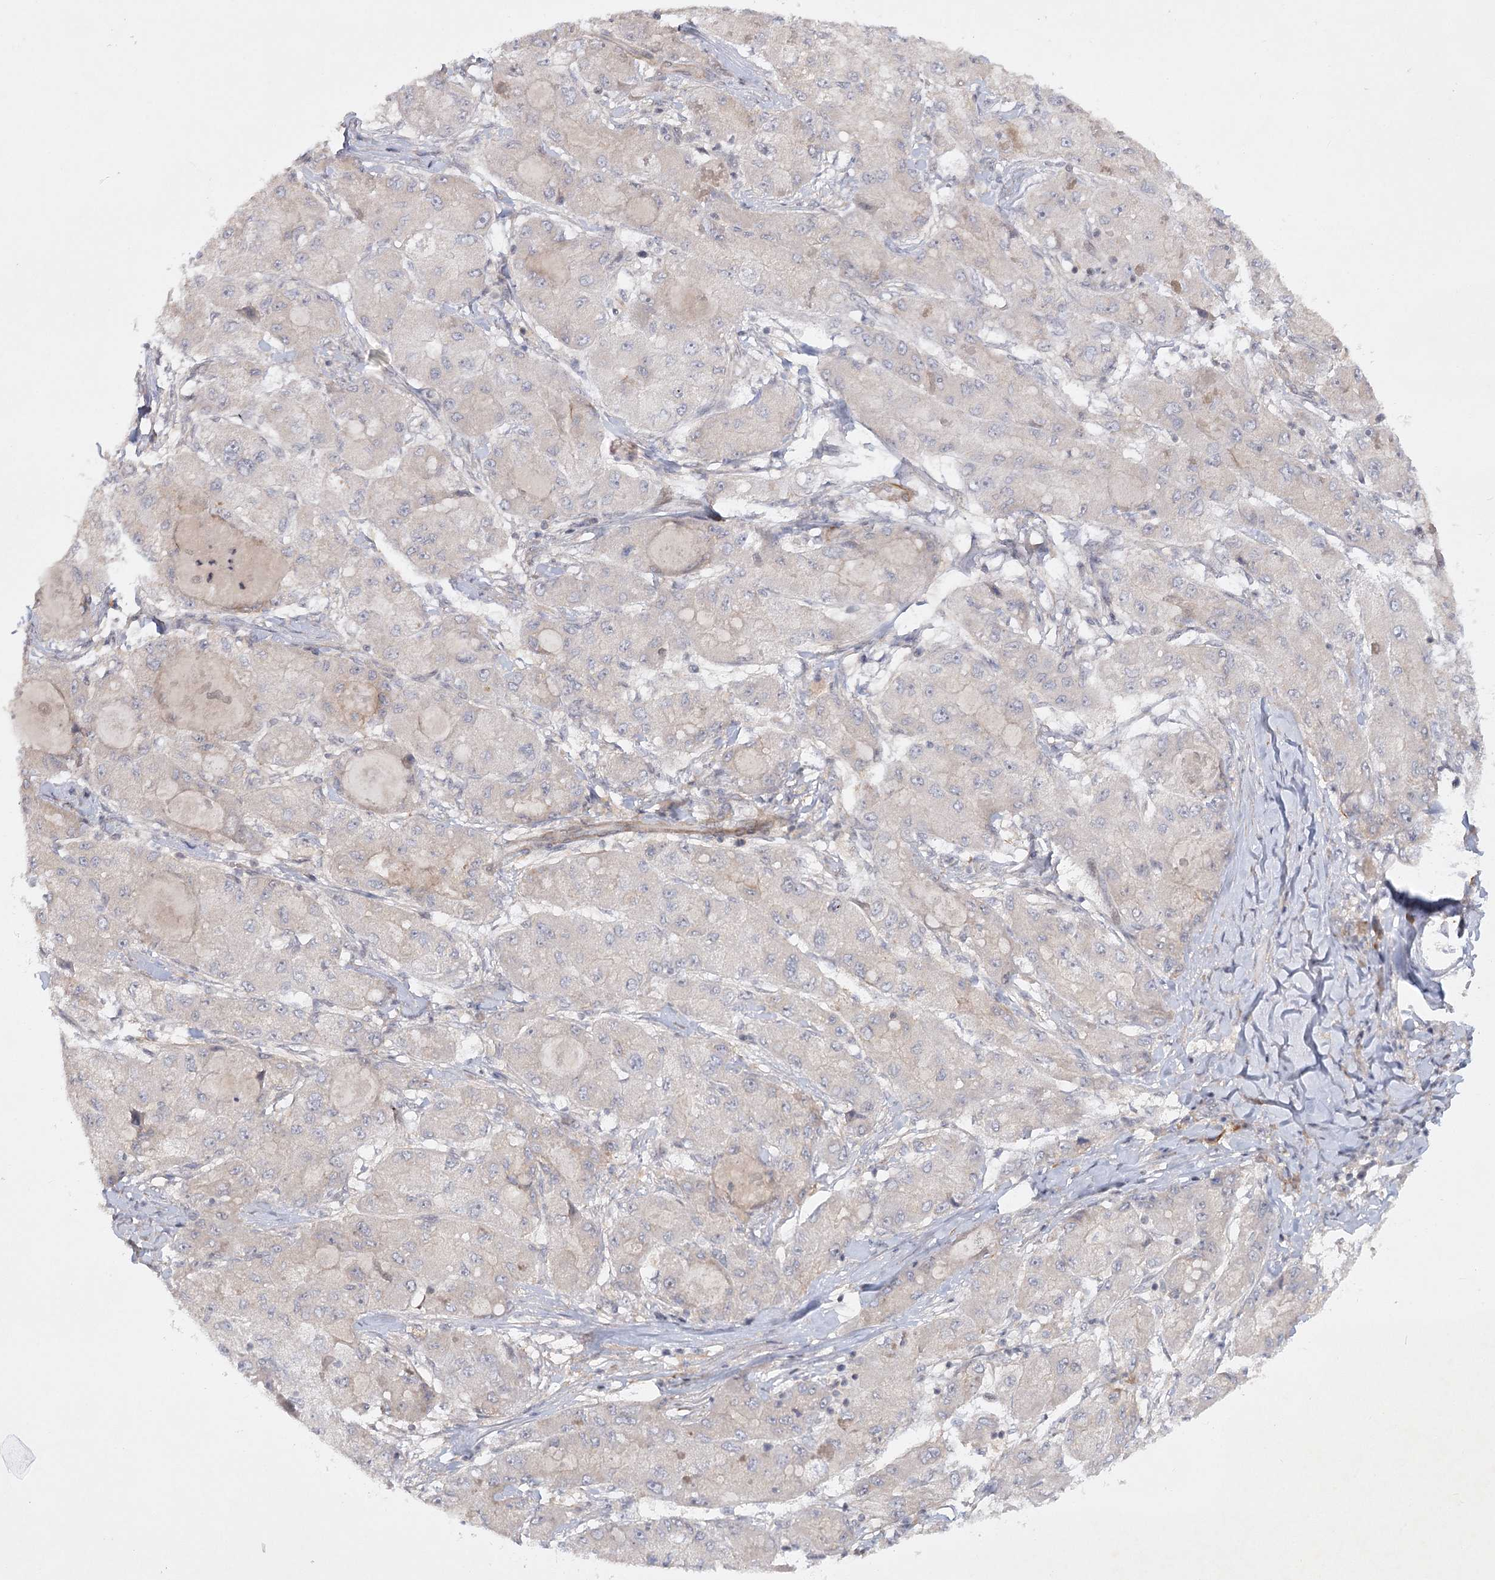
{"staining": {"intensity": "weak", "quantity": "<25%", "location": "cytoplasmic/membranous"}, "tissue": "liver cancer", "cell_type": "Tumor cells", "image_type": "cancer", "snomed": [{"axis": "morphology", "description": "Carcinoma, Hepatocellular, NOS"}, {"axis": "topography", "description": "Liver"}], "caption": "Tumor cells are negative for brown protein staining in hepatocellular carcinoma (liver).", "gene": "SH2D3A", "patient": {"sex": "male", "age": 80}}